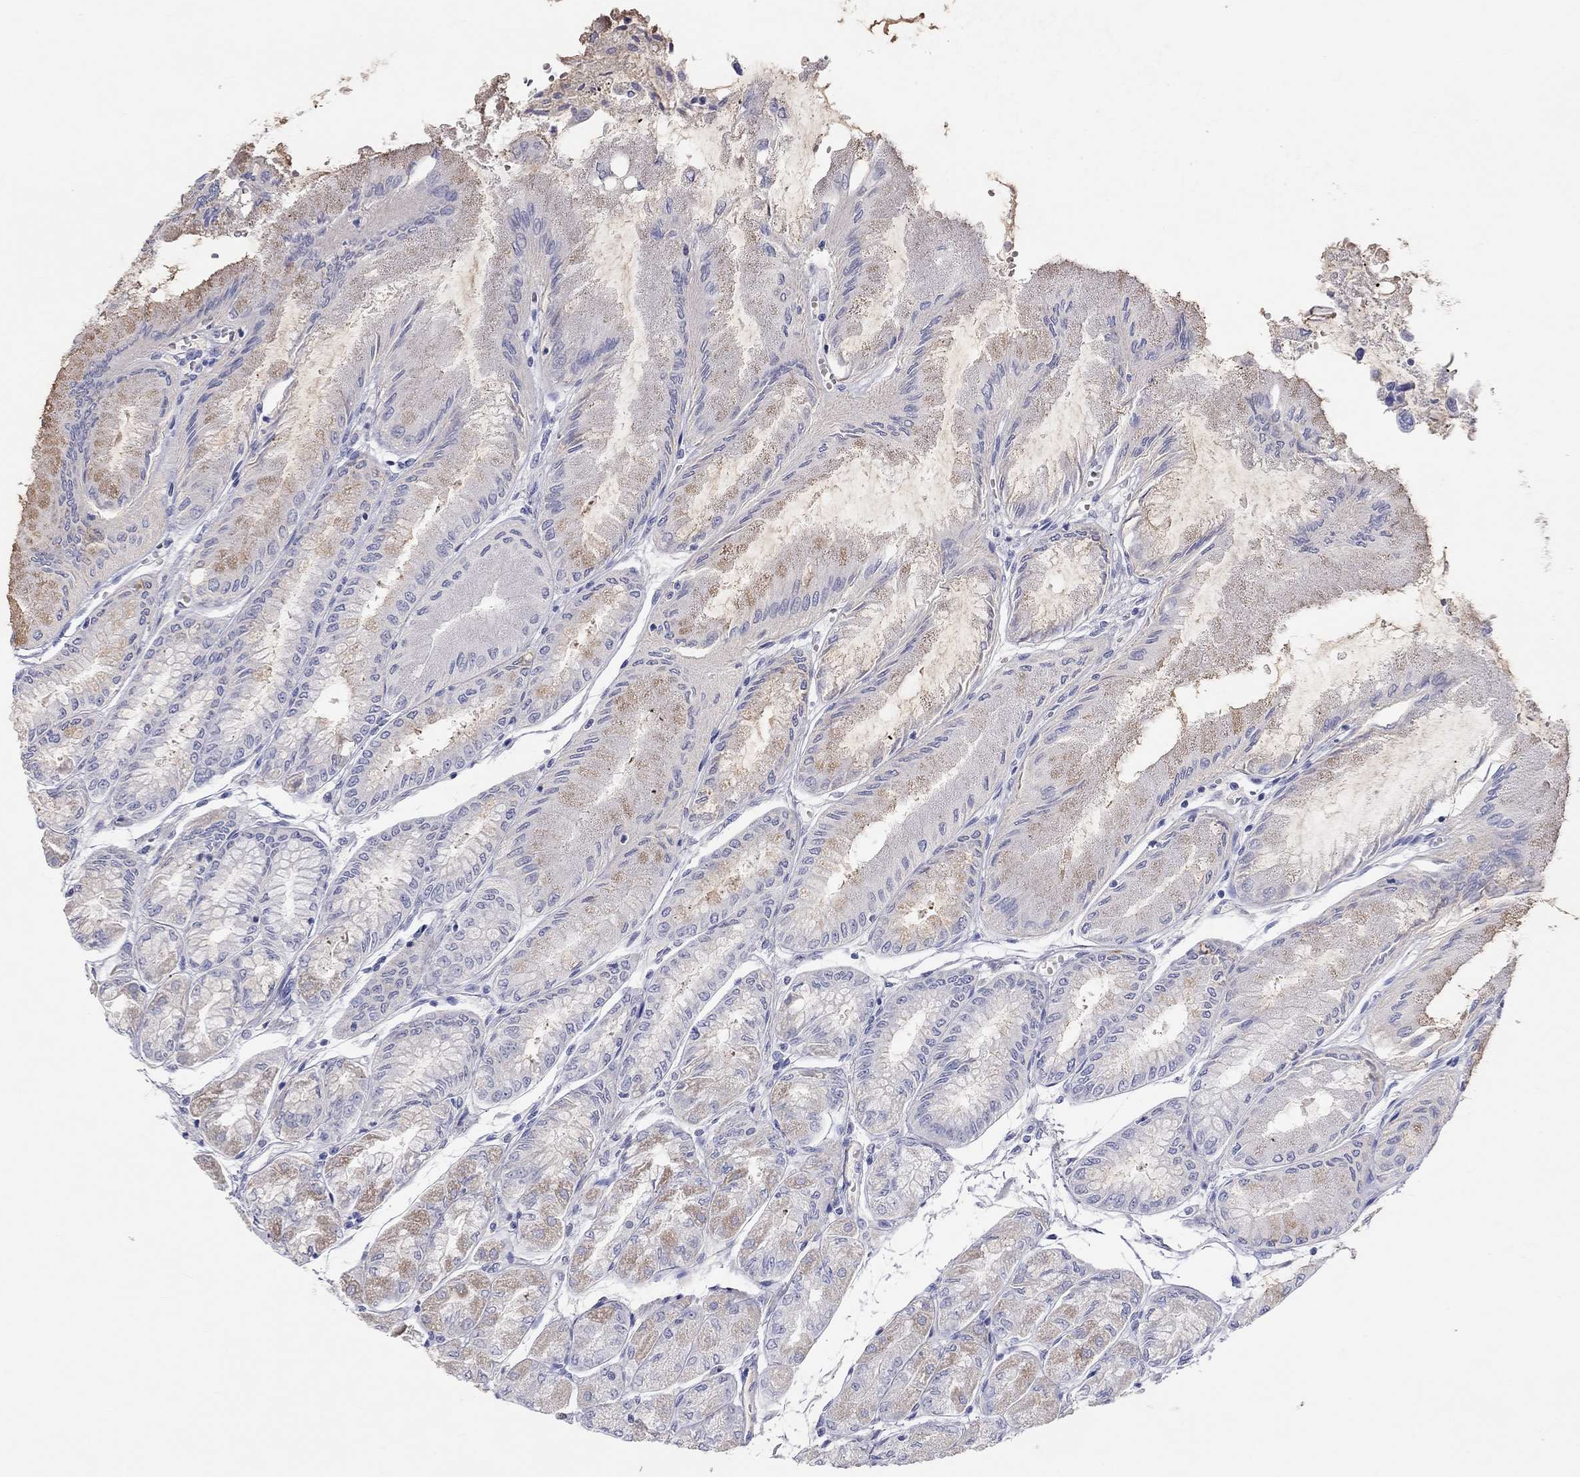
{"staining": {"intensity": "moderate", "quantity": "<25%", "location": "cytoplasmic/membranous"}, "tissue": "stomach", "cell_type": "Glandular cells", "image_type": "normal", "snomed": [{"axis": "morphology", "description": "Normal tissue, NOS"}, {"axis": "topography", "description": "Stomach, upper"}], "caption": "Stomach stained with DAB (3,3'-diaminobenzidine) IHC demonstrates low levels of moderate cytoplasmic/membranous positivity in approximately <25% of glandular cells.", "gene": "PCDHGC5", "patient": {"sex": "male", "age": 60}}